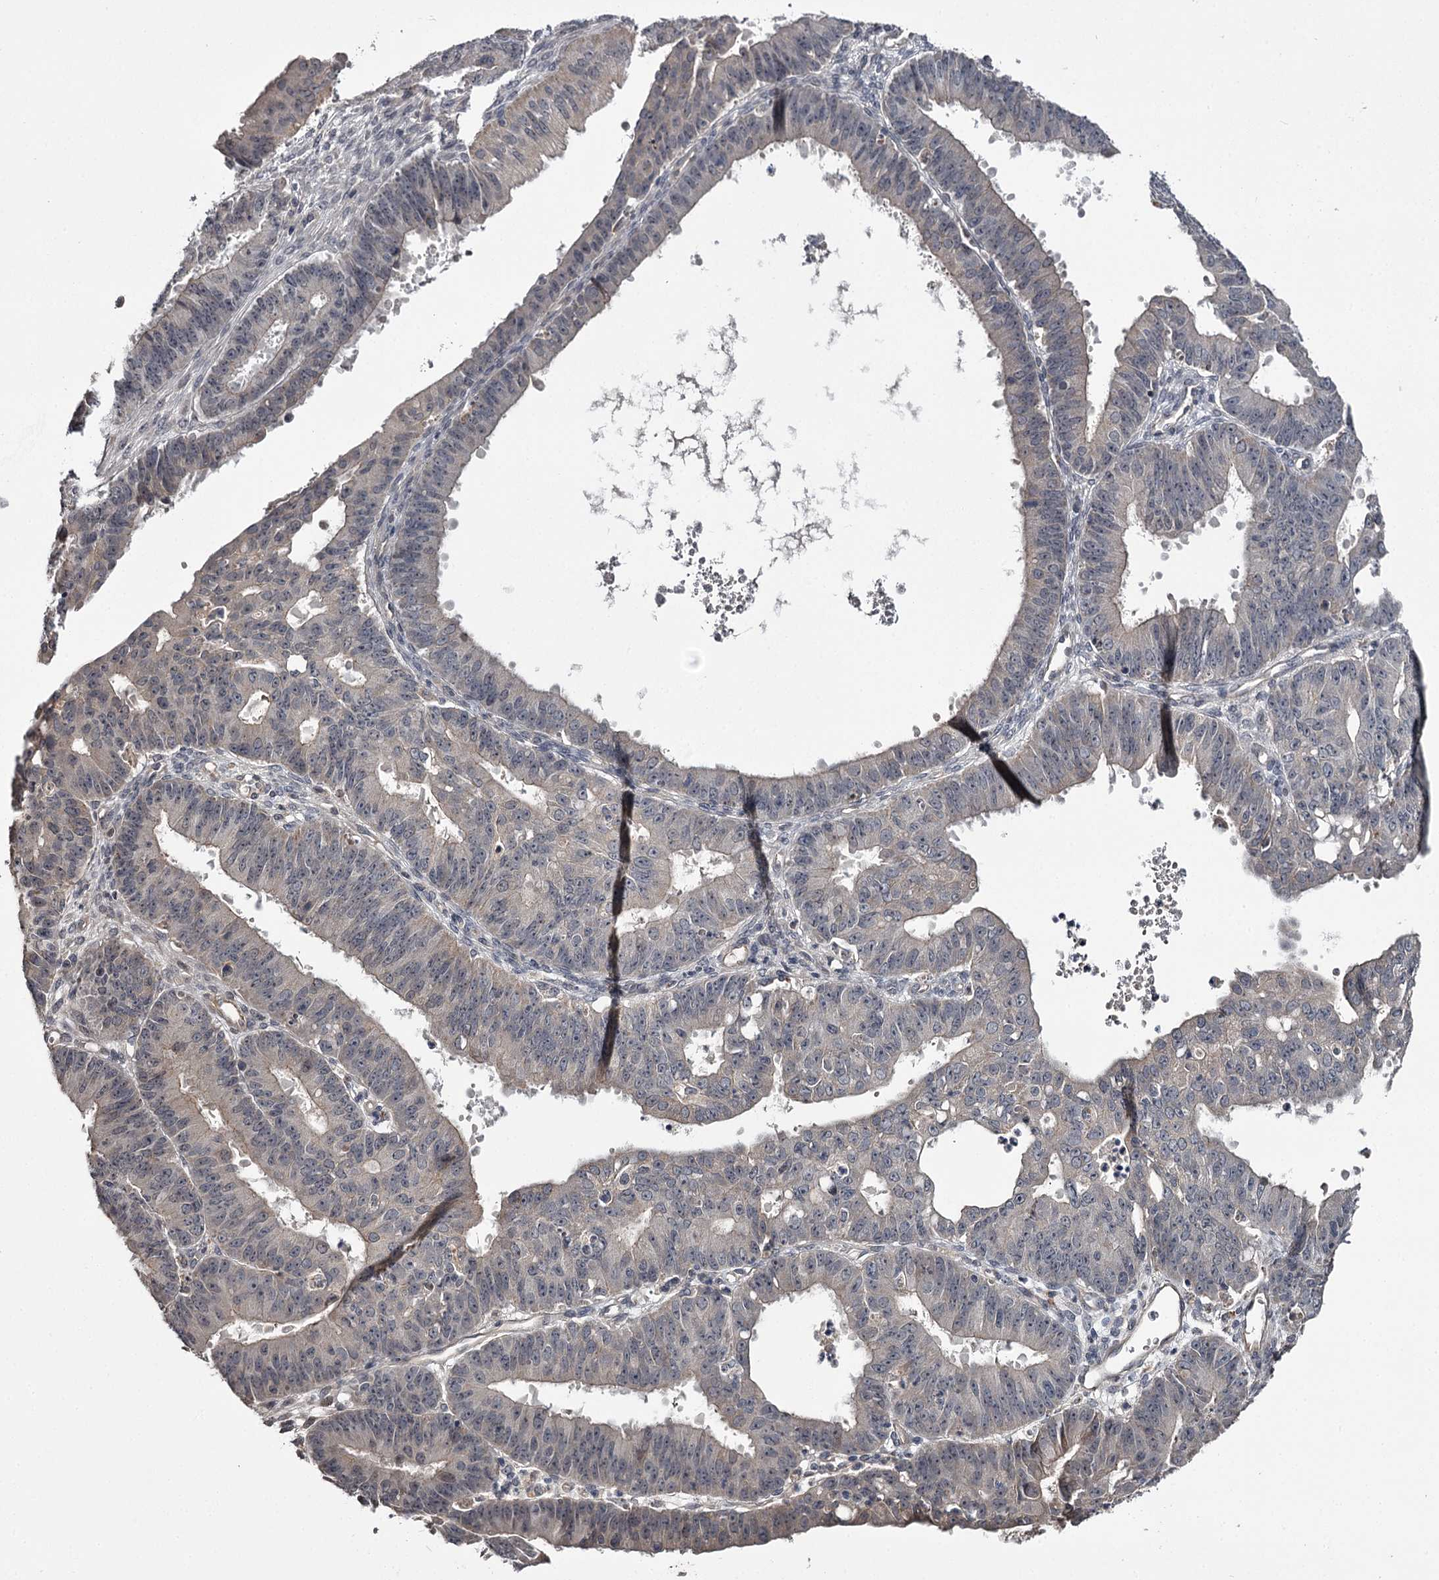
{"staining": {"intensity": "weak", "quantity": "<25%", "location": "cytoplasmic/membranous"}, "tissue": "ovarian cancer", "cell_type": "Tumor cells", "image_type": "cancer", "snomed": [{"axis": "morphology", "description": "Carcinoma, endometroid"}, {"axis": "topography", "description": "Appendix"}, {"axis": "topography", "description": "Ovary"}], "caption": "An immunohistochemistry (IHC) histopathology image of ovarian cancer (endometroid carcinoma) is shown. There is no staining in tumor cells of ovarian cancer (endometroid carcinoma). (DAB immunohistochemistry, high magnification).", "gene": "CWF19L2", "patient": {"sex": "female", "age": 42}}